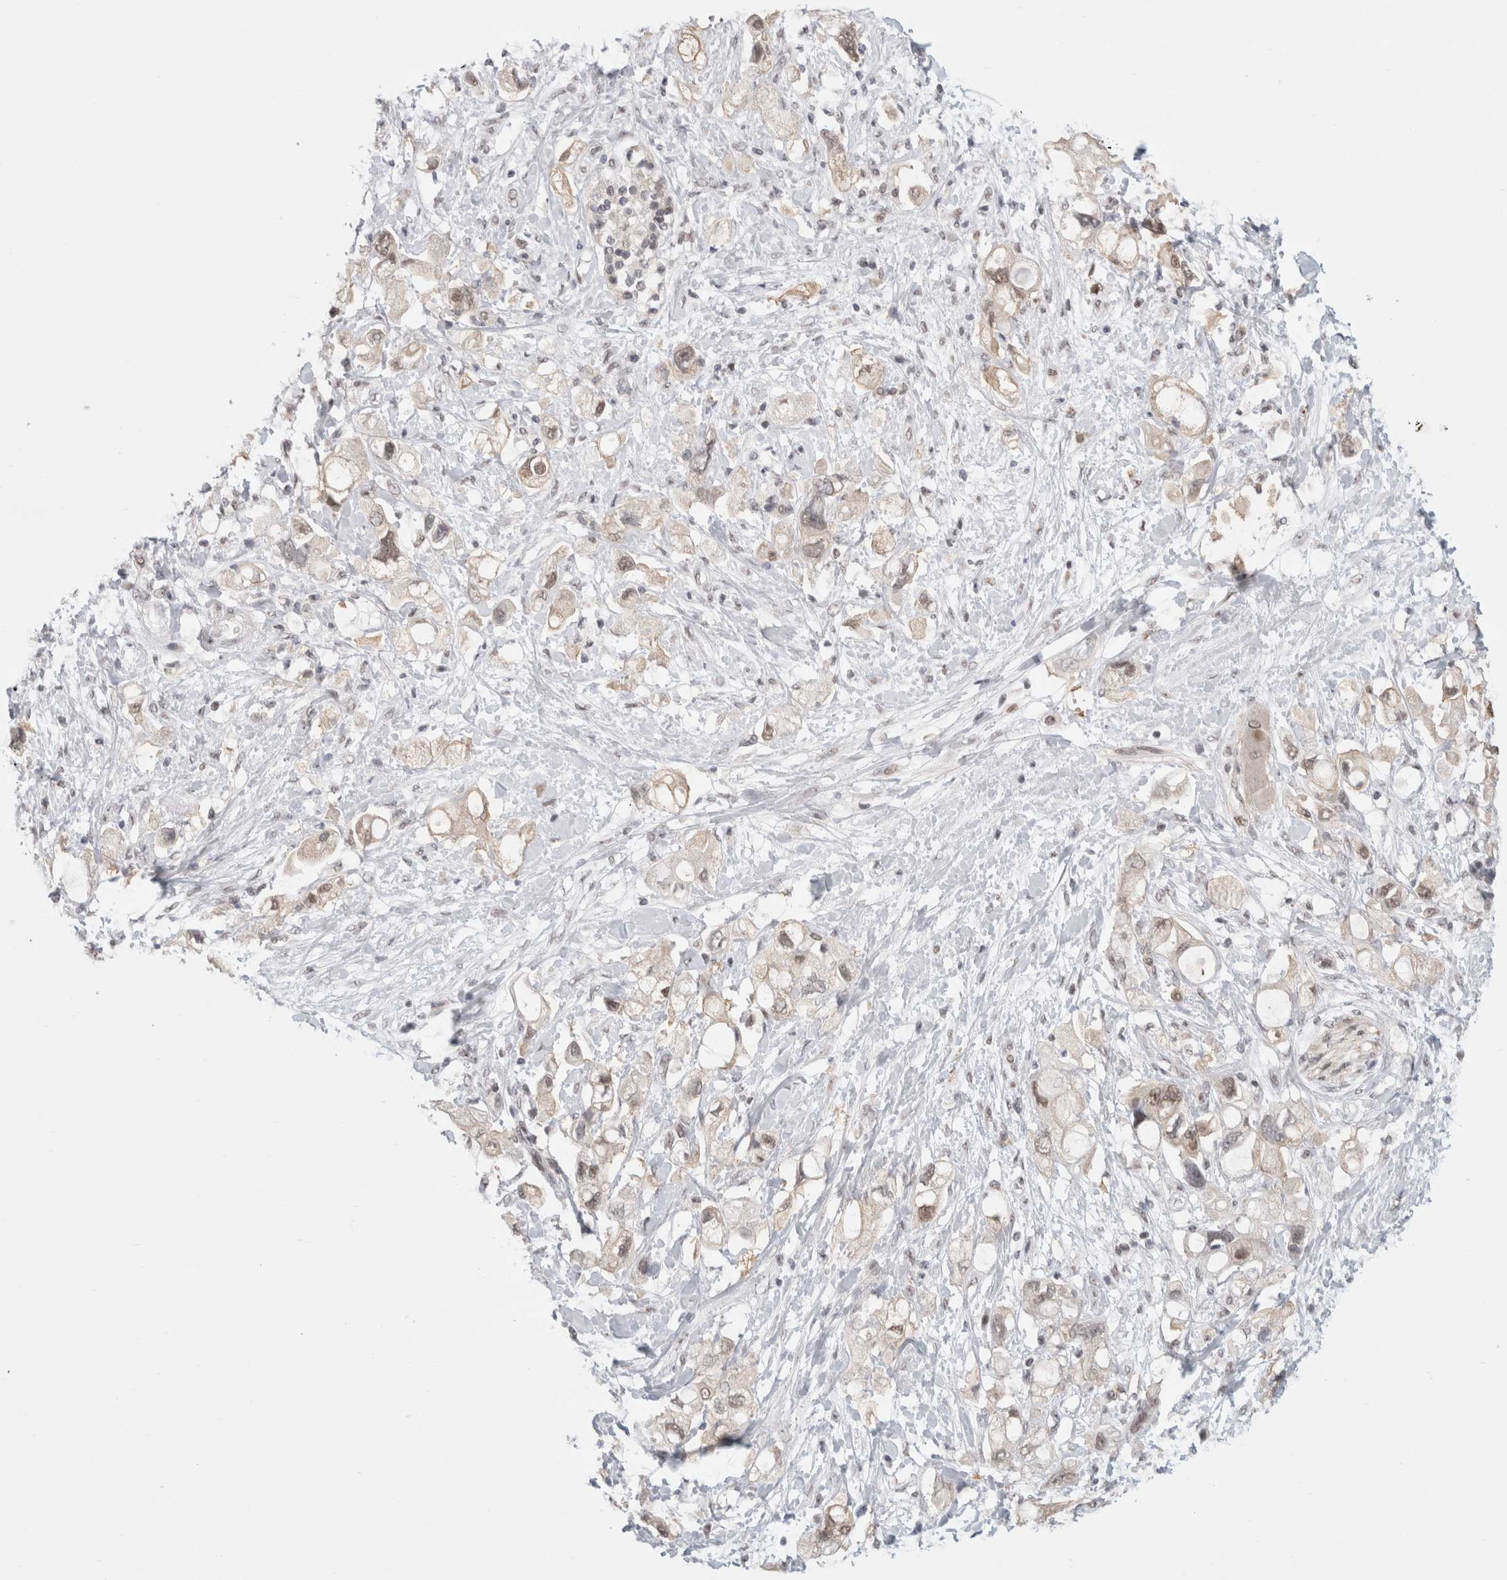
{"staining": {"intensity": "weak", "quantity": ">75%", "location": "nuclear"}, "tissue": "pancreatic cancer", "cell_type": "Tumor cells", "image_type": "cancer", "snomed": [{"axis": "morphology", "description": "Adenocarcinoma, NOS"}, {"axis": "topography", "description": "Pancreas"}], "caption": "IHC photomicrograph of pancreatic cancer stained for a protein (brown), which exhibits low levels of weak nuclear positivity in about >75% of tumor cells.", "gene": "SENP6", "patient": {"sex": "female", "age": 56}}